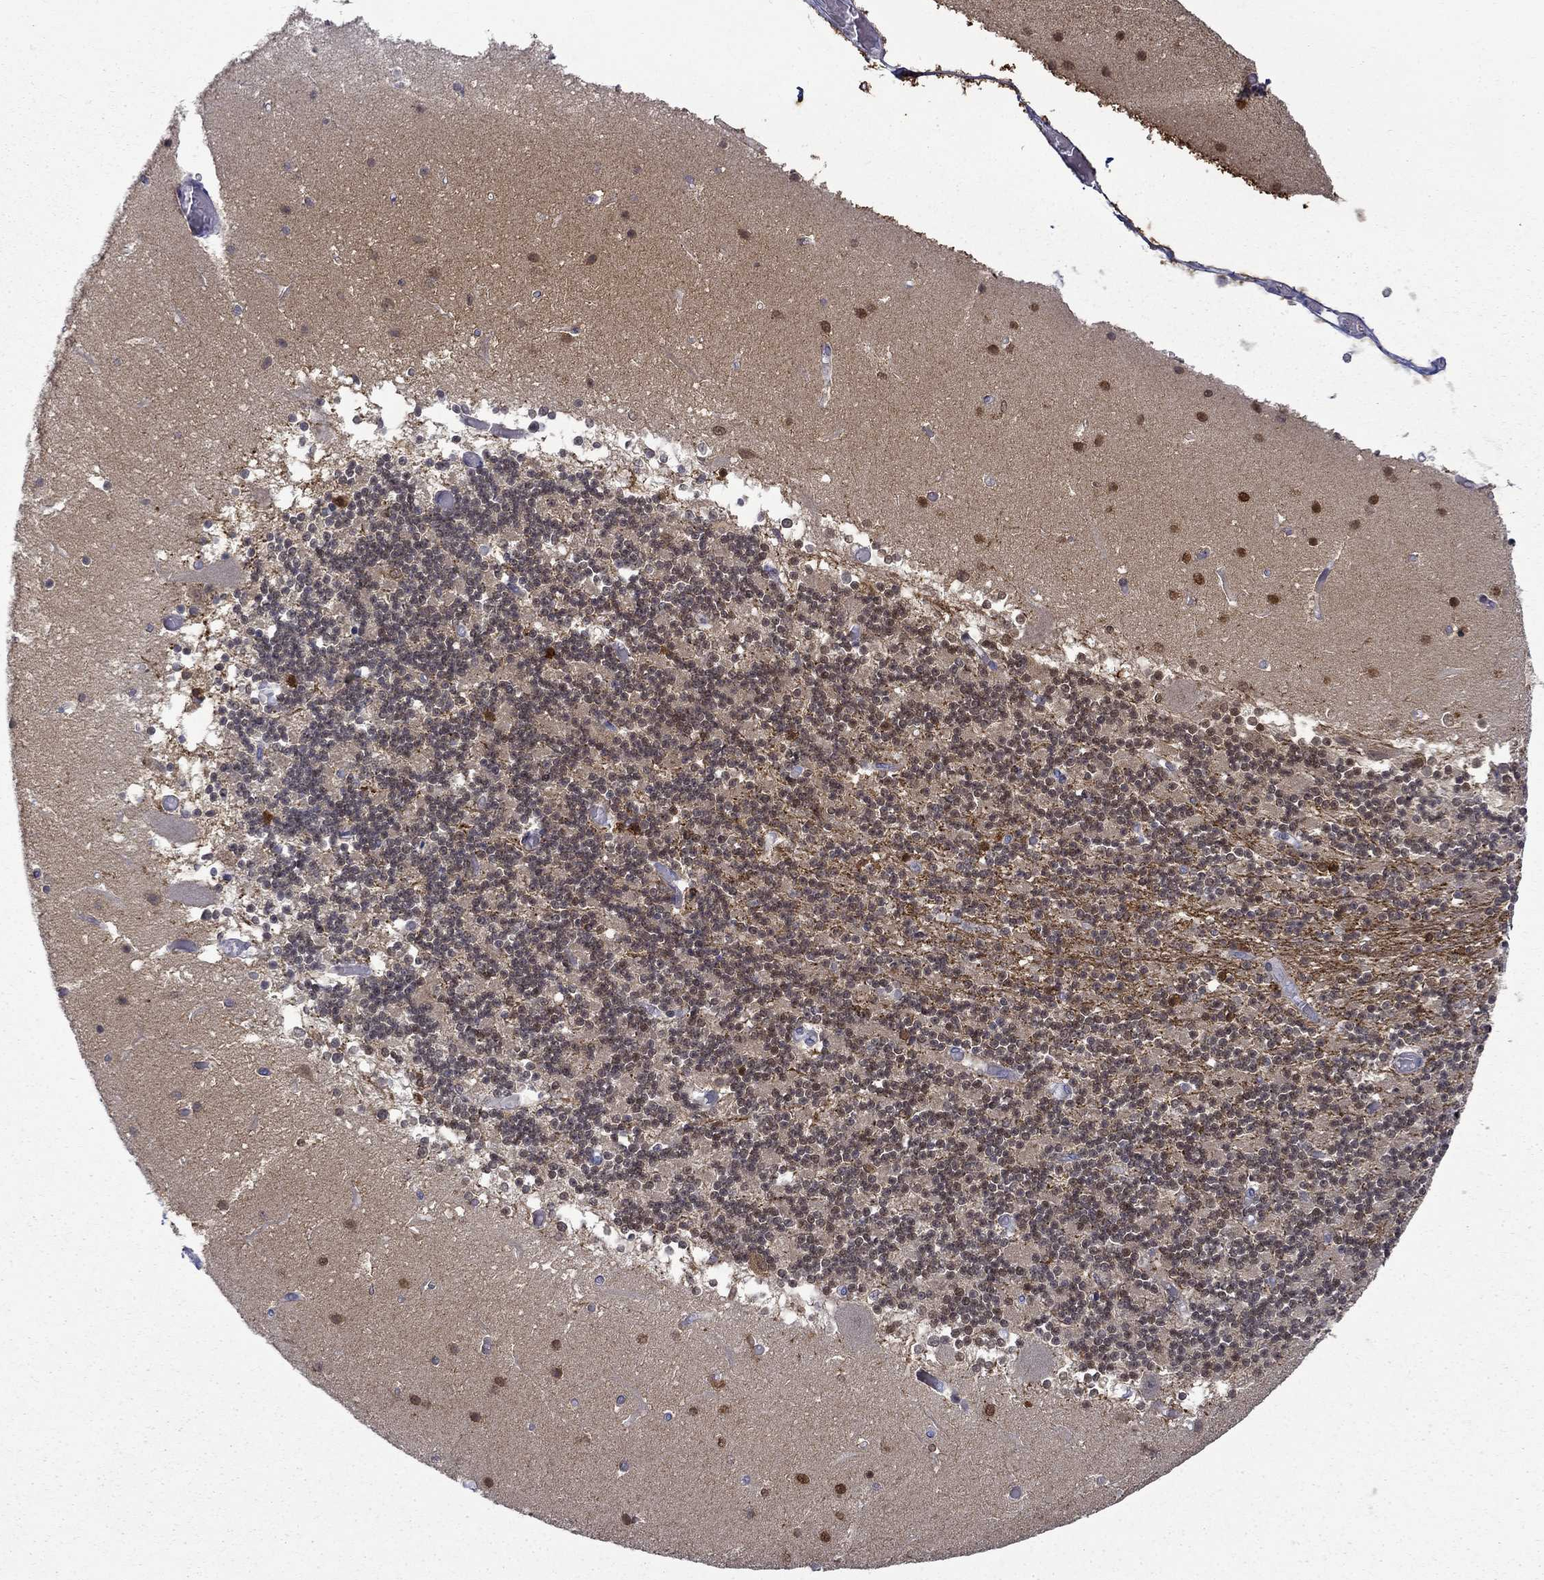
{"staining": {"intensity": "strong", "quantity": "<25%", "location": "cytoplasmic/membranous"}, "tissue": "cerebellum", "cell_type": "Cells in granular layer", "image_type": "normal", "snomed": [{"axis": "morphology", "description": "Normal tissue, NOS"}, {"axis": "topography", "description": "Cerebellum"}], "caption": "Strong cytoplasmic/membranous protein positivity is identified in approximately <25% of cells in granular layer in cerebellum.", "gene": "PCBP2", "patient": {"sex": "female", "age": 28}}